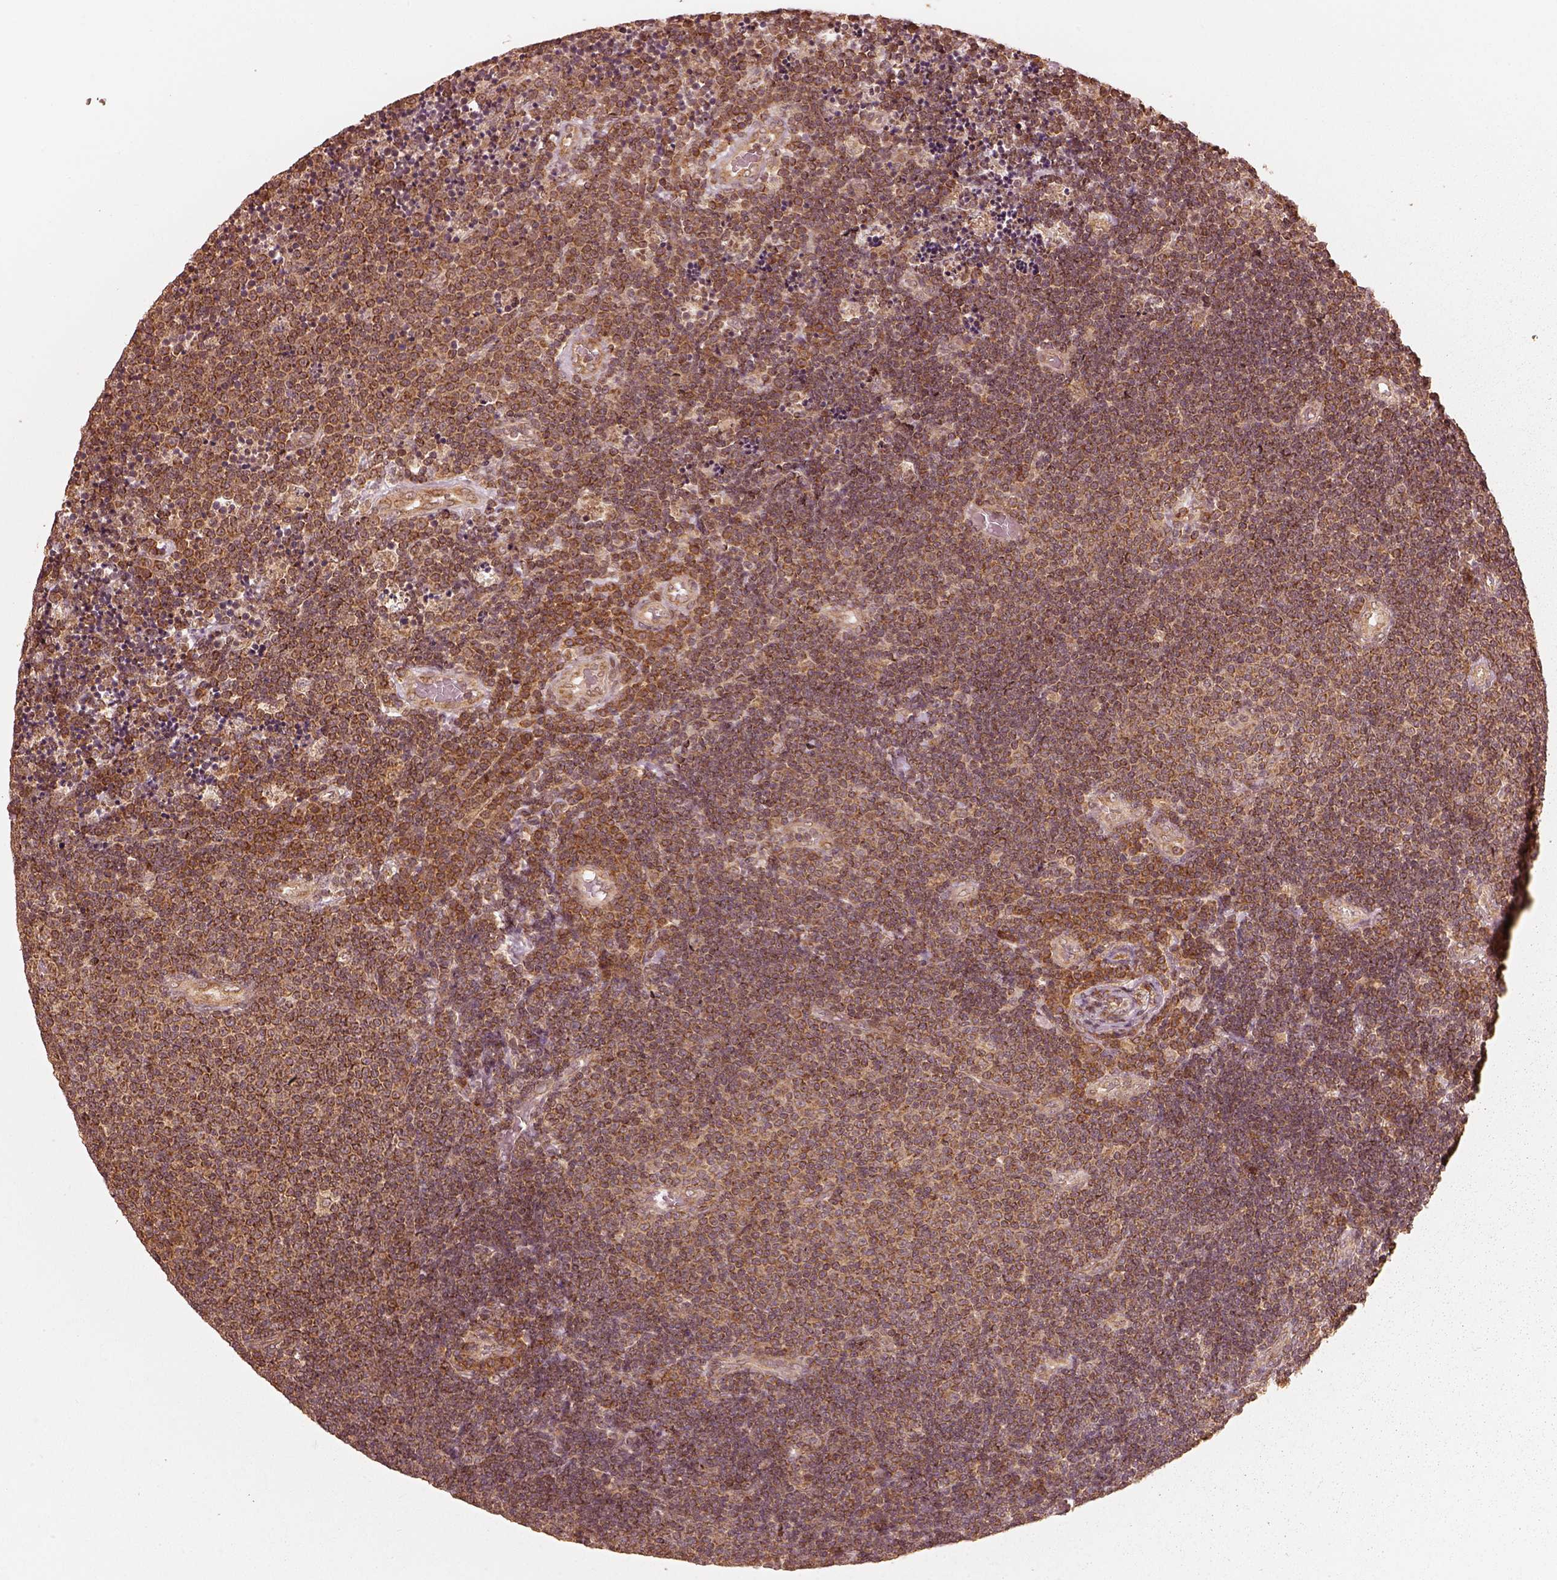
{"staining": {"intensity": "strong", "quantity": ">75%", "location": "cytoplasmic/membranous"}, "tissue": "lymphoma", "cell_type": "Tumor cells", "image_type": "cancer", "snomed": [{"axis": "morphology", "description": "Malignant lymphoma, non-Hodgkin's type, Low grade"}, {"axis": "topography", "description": "Brain"}], "caption": "A histopathology image of human malignant lymphoma, non-Hodgkin's type (low-grade) stained for a protein exhibits strong cytoplasmic/membranous brown staining in tumor cells. The staining was performed using DAB, with brown indicating positive protein expression. Nuclei are stained blue with hematoxylin.", "gene": "DNAJC25", "patient": {"sex": "female", "age": 66}}